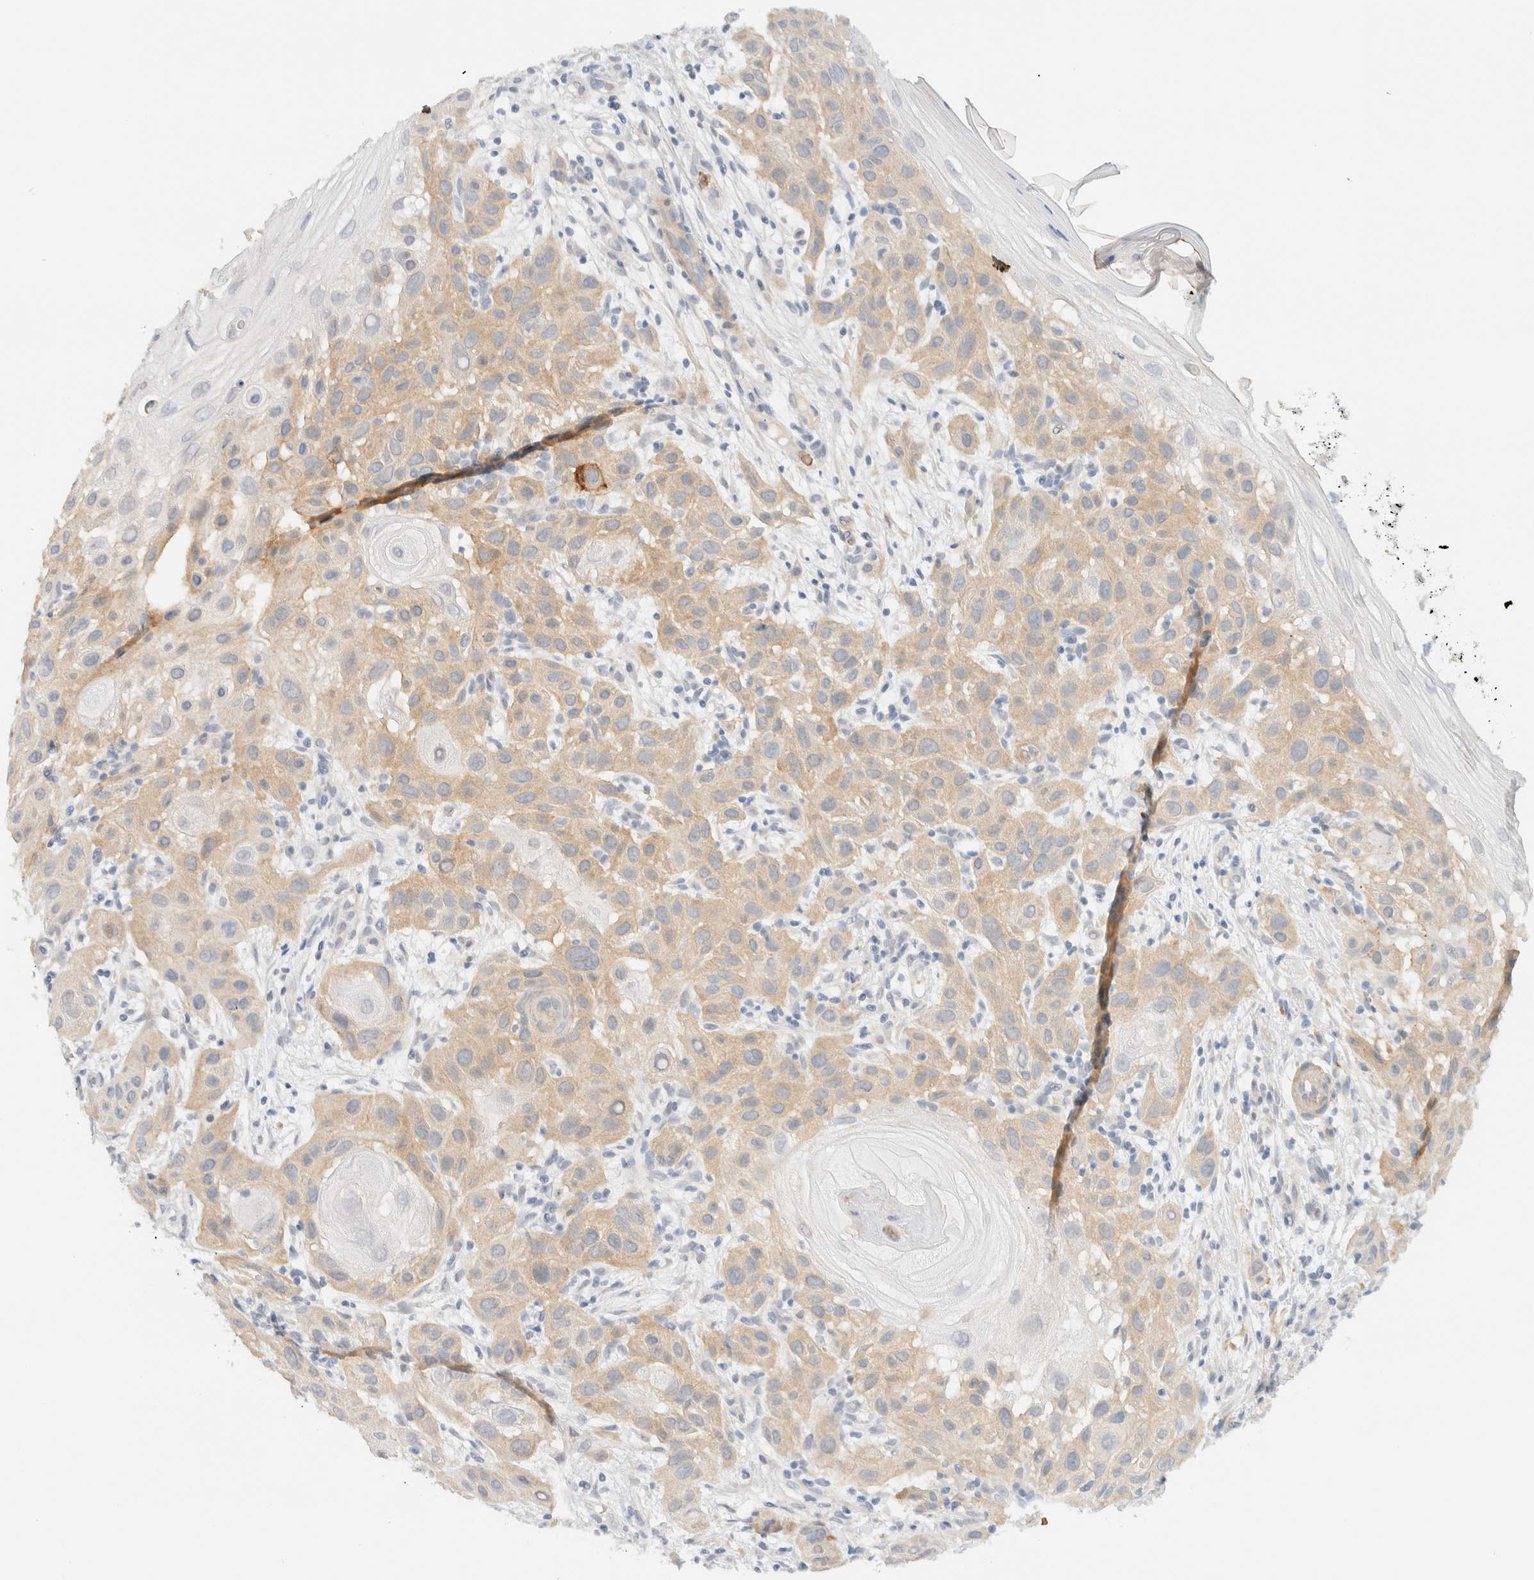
{"staining": {"intensity": "weak", "quantity": ">75%", "location": "cytoplasmic/membranous"}, "tissue": "skin cancer", "cell_type": "Tumor cells", "image_type": "cancer", "snomed": [{"axis": "morphology", "description": "Squamous cell carcinoma, NOS"}, {"axis": "topography", "description": "Skin"}], "caption": "Immunohistochemical staining of skin cancer (squamous cell carcinoma) demonstrates low levels of weak cytoplasmic/membranous expression in about >75% of tumor cells.", "gene": "TNK1", "patient": {"sex": "female", "age": 96}}